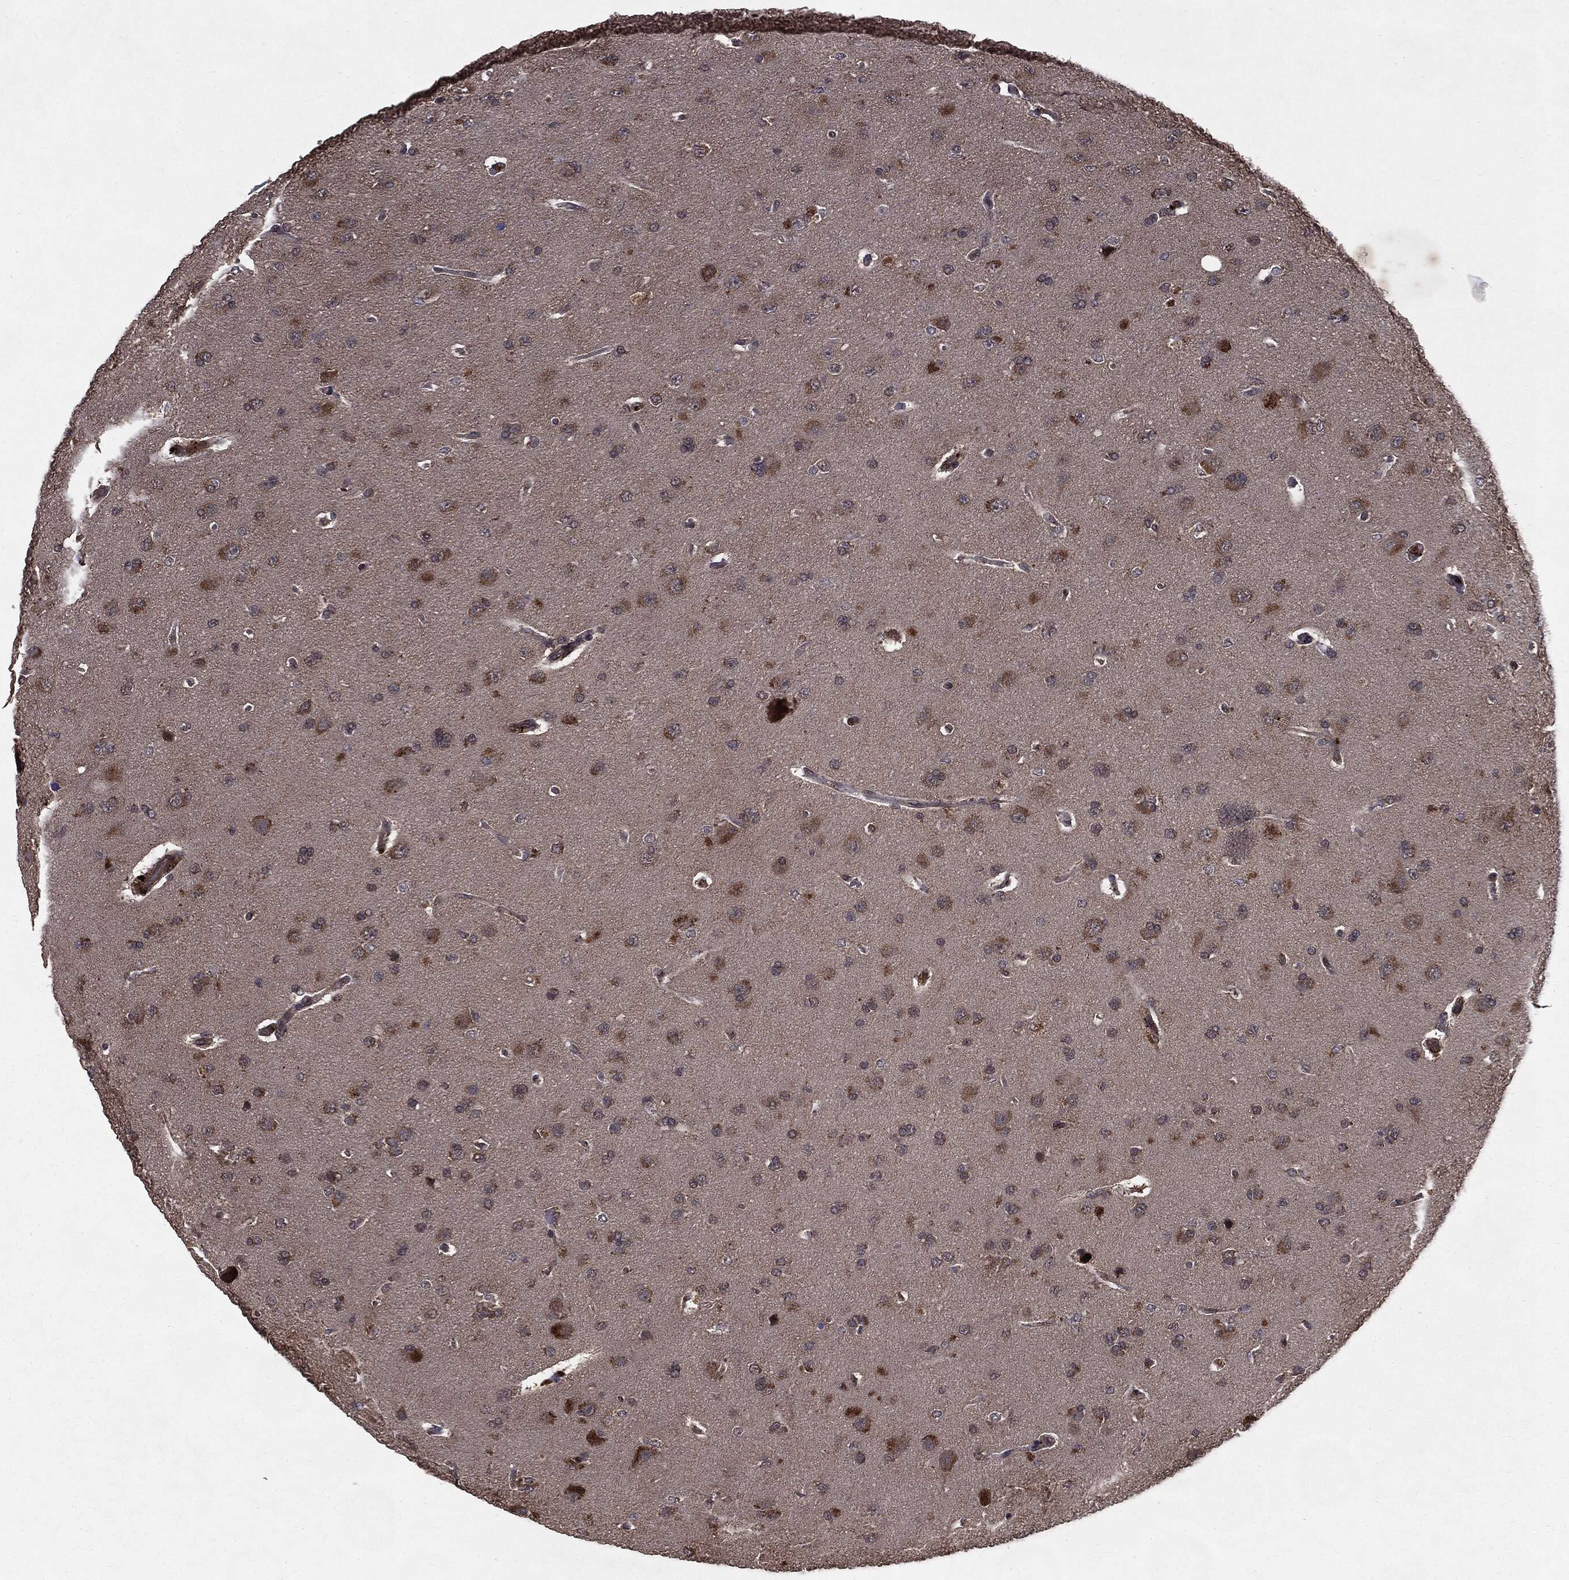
{"staining": {"intensity": "moderate", "quantity": "<25%", "location": "cytoplasmic/membranous"}, "tissue": "glioma", "cell_type": "Tumor cells", "image_type": "cancer", "snomed": [{"axis": "morphology", "description": "Glioma, malignant, NOS"}, {"axis": "topography", "description": "Cerebral cortex"}], "caption": "Protein staining of glioma (malignant) tissue demonstrates moderate cytoplasmic/membranous positivity in approximately <25% of tumor cells. The protein of interest is shown in brown color, while the nuclei are stained blue.", "gene": "HDAC5", "patient": {"sex": "male", "age": 58}}